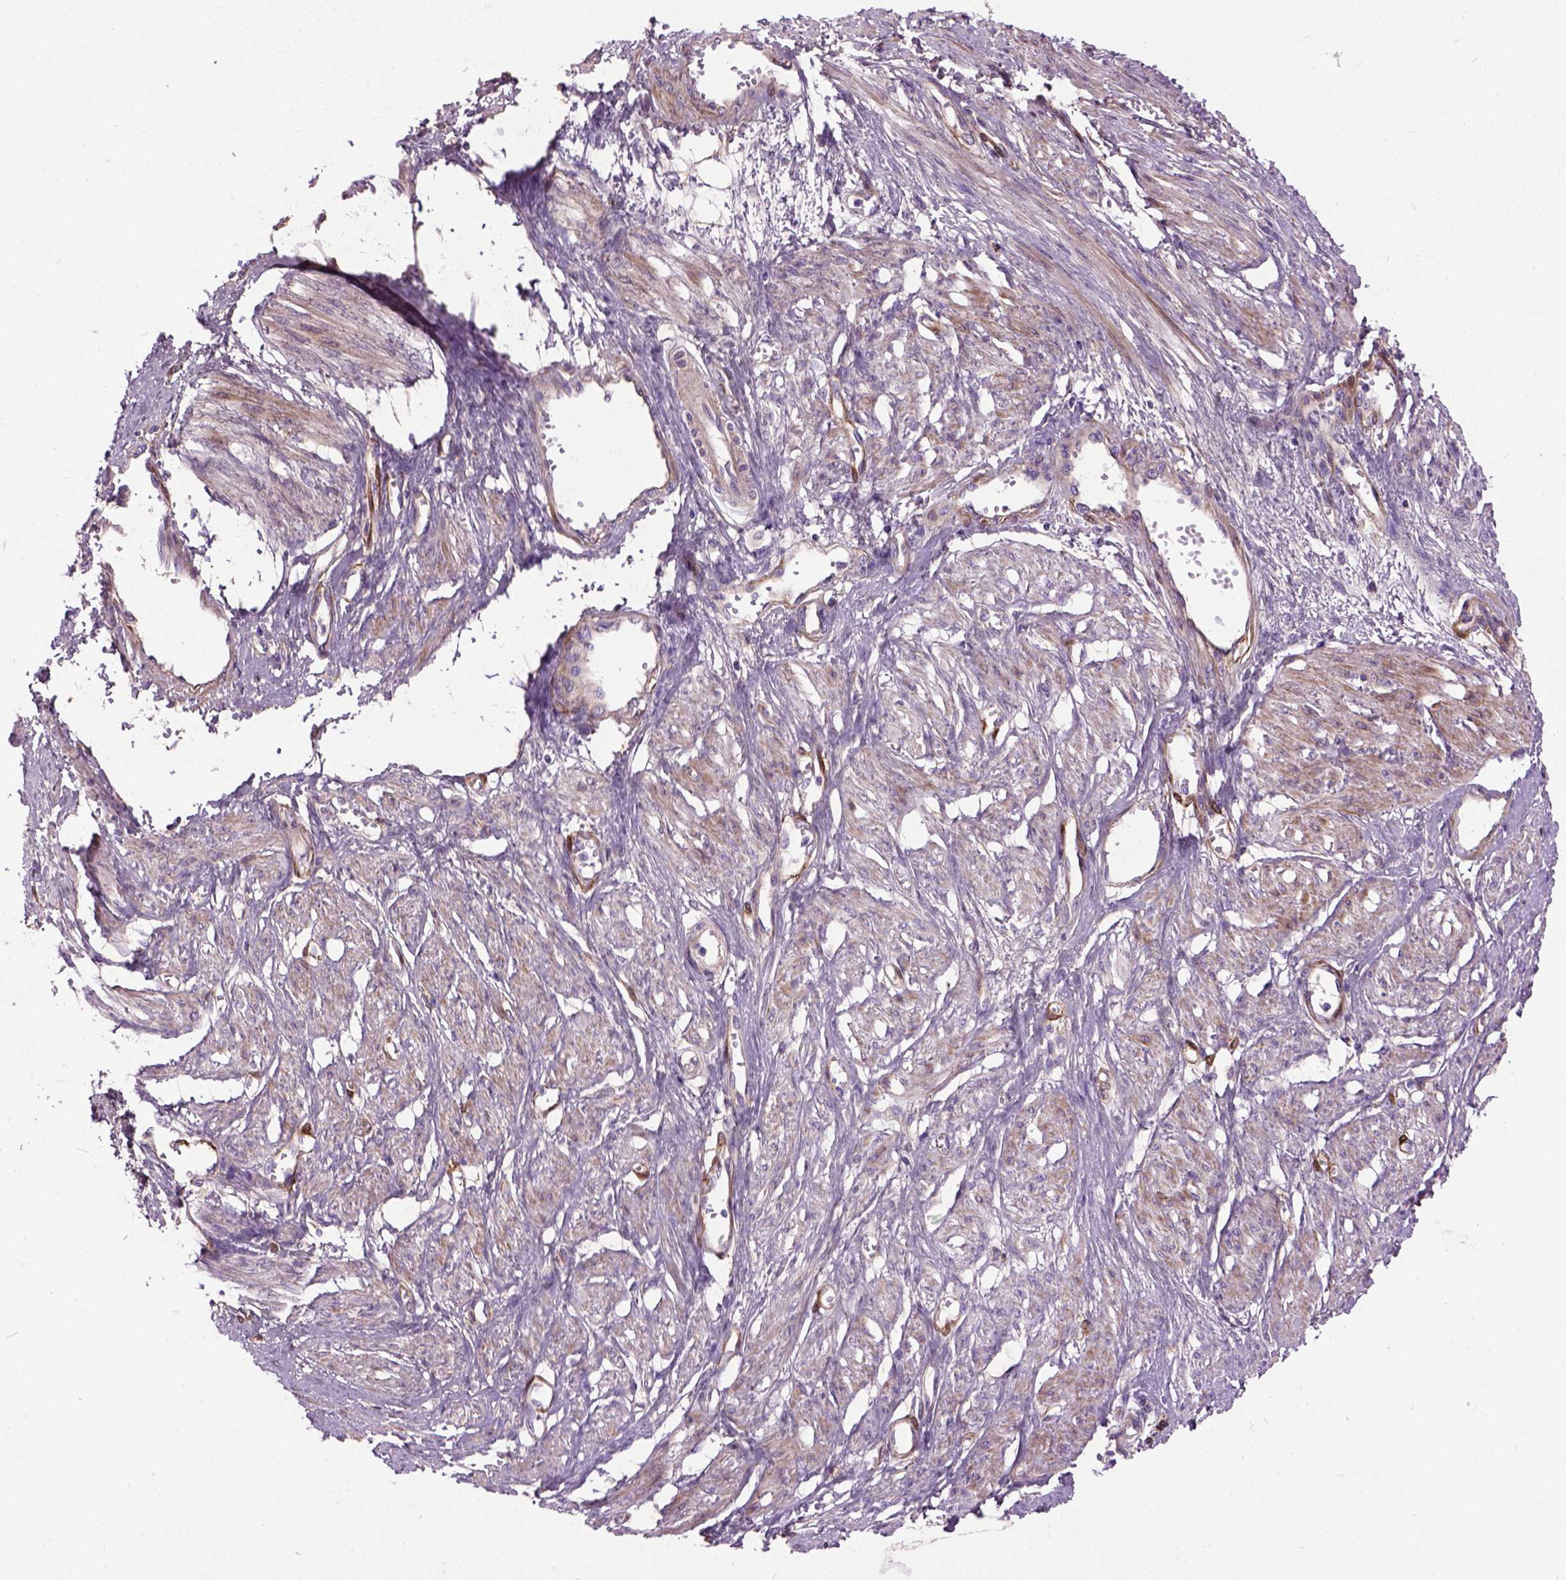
{"staining": {"intensity": "moderate", "quantity": "25%-75%", "location": "cytoplasmic/membranous"}, "tissue": "smooth muscle", "cell_type": "Smooth muscle cells", "image_type": "normal", "snomed": [{"axis": "morphology", "description": "Normal tissue, NOS"}, {"axis": "topography", "description": "Smooth muscle"}, {"axis": "topography", "description": "Uterus"}], "caption": "Immunohistochemistry (IHC) staining of benign smooth muscle, which displays medium levels of moderate cytoplasmic/membranous expression in approximately 25%-75% of smooth muscle cells indicating moderate cytoplasmic/membranous protein positivity. The staining was performed using DAB (3,3'-diaminobenzidine) (brown) for protein detection and nuclei were counterstained in hematoxylin (blue).", "gene": "MAPT", "patient": {"sex": "female", "age": 39}}